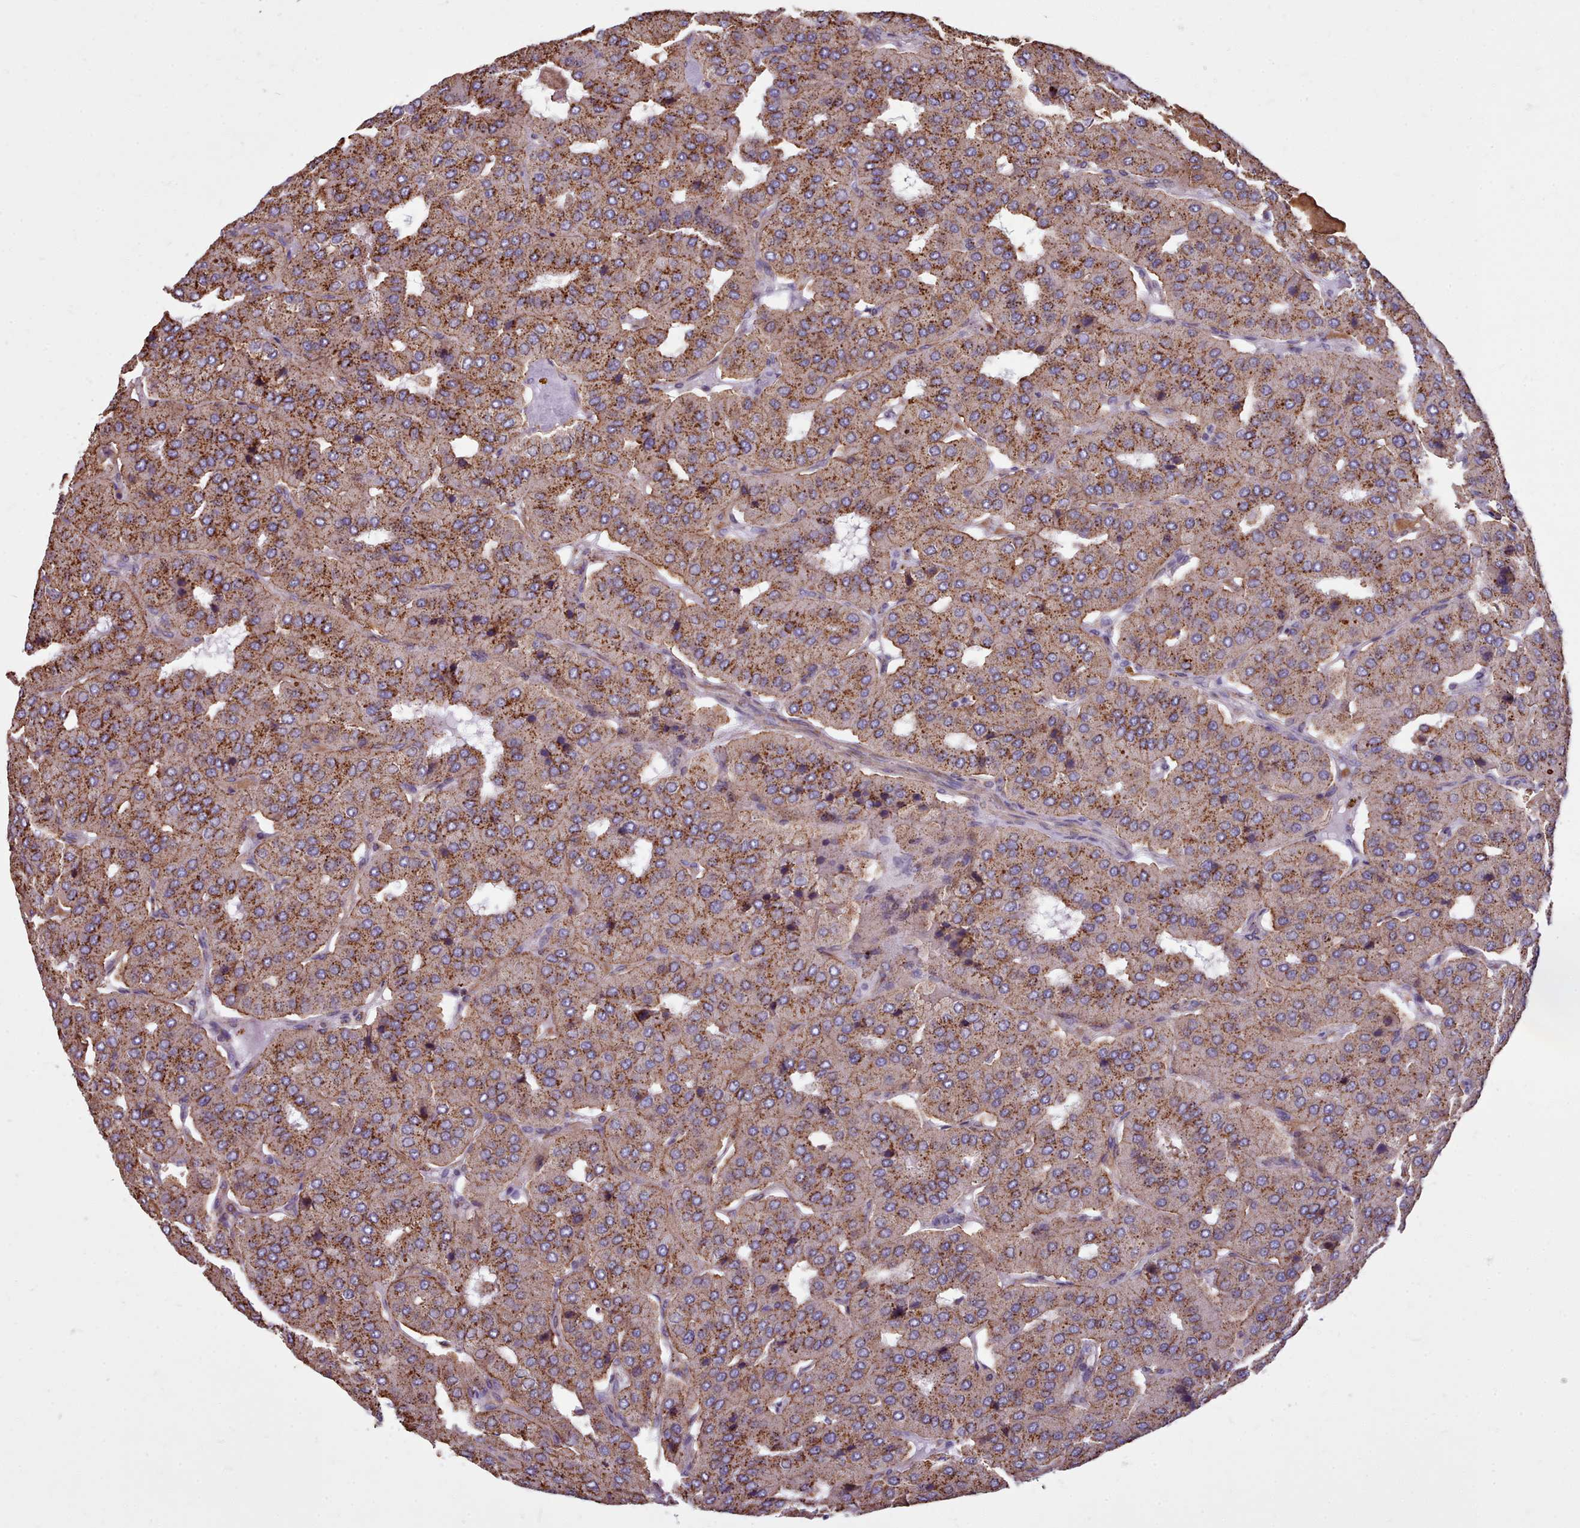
{"staining": {"intensity": "moderate", "quantity": ">75%", "location": "cytoplasmic/membranous"}, "tissue": "parathyroid gland", "cell_type": "Glandular cells", "image_type": "normal", "snomed": [{"axis": "morphology", "description": "Normal tissue, NOS"}, {"axis": "morphology", "description": "Adenoma, NOS"}, {"axis": "topography", "description": "Parathyroid gland"}], "caption": "Brown immunohistochemical staining in normal human parathyroid gland shows moderate cytoplasmic/membranous expression in approximately >75% of glandular cells.", "gene": "PACSIN3", "patient": {"sex": "female", "age": 86}}